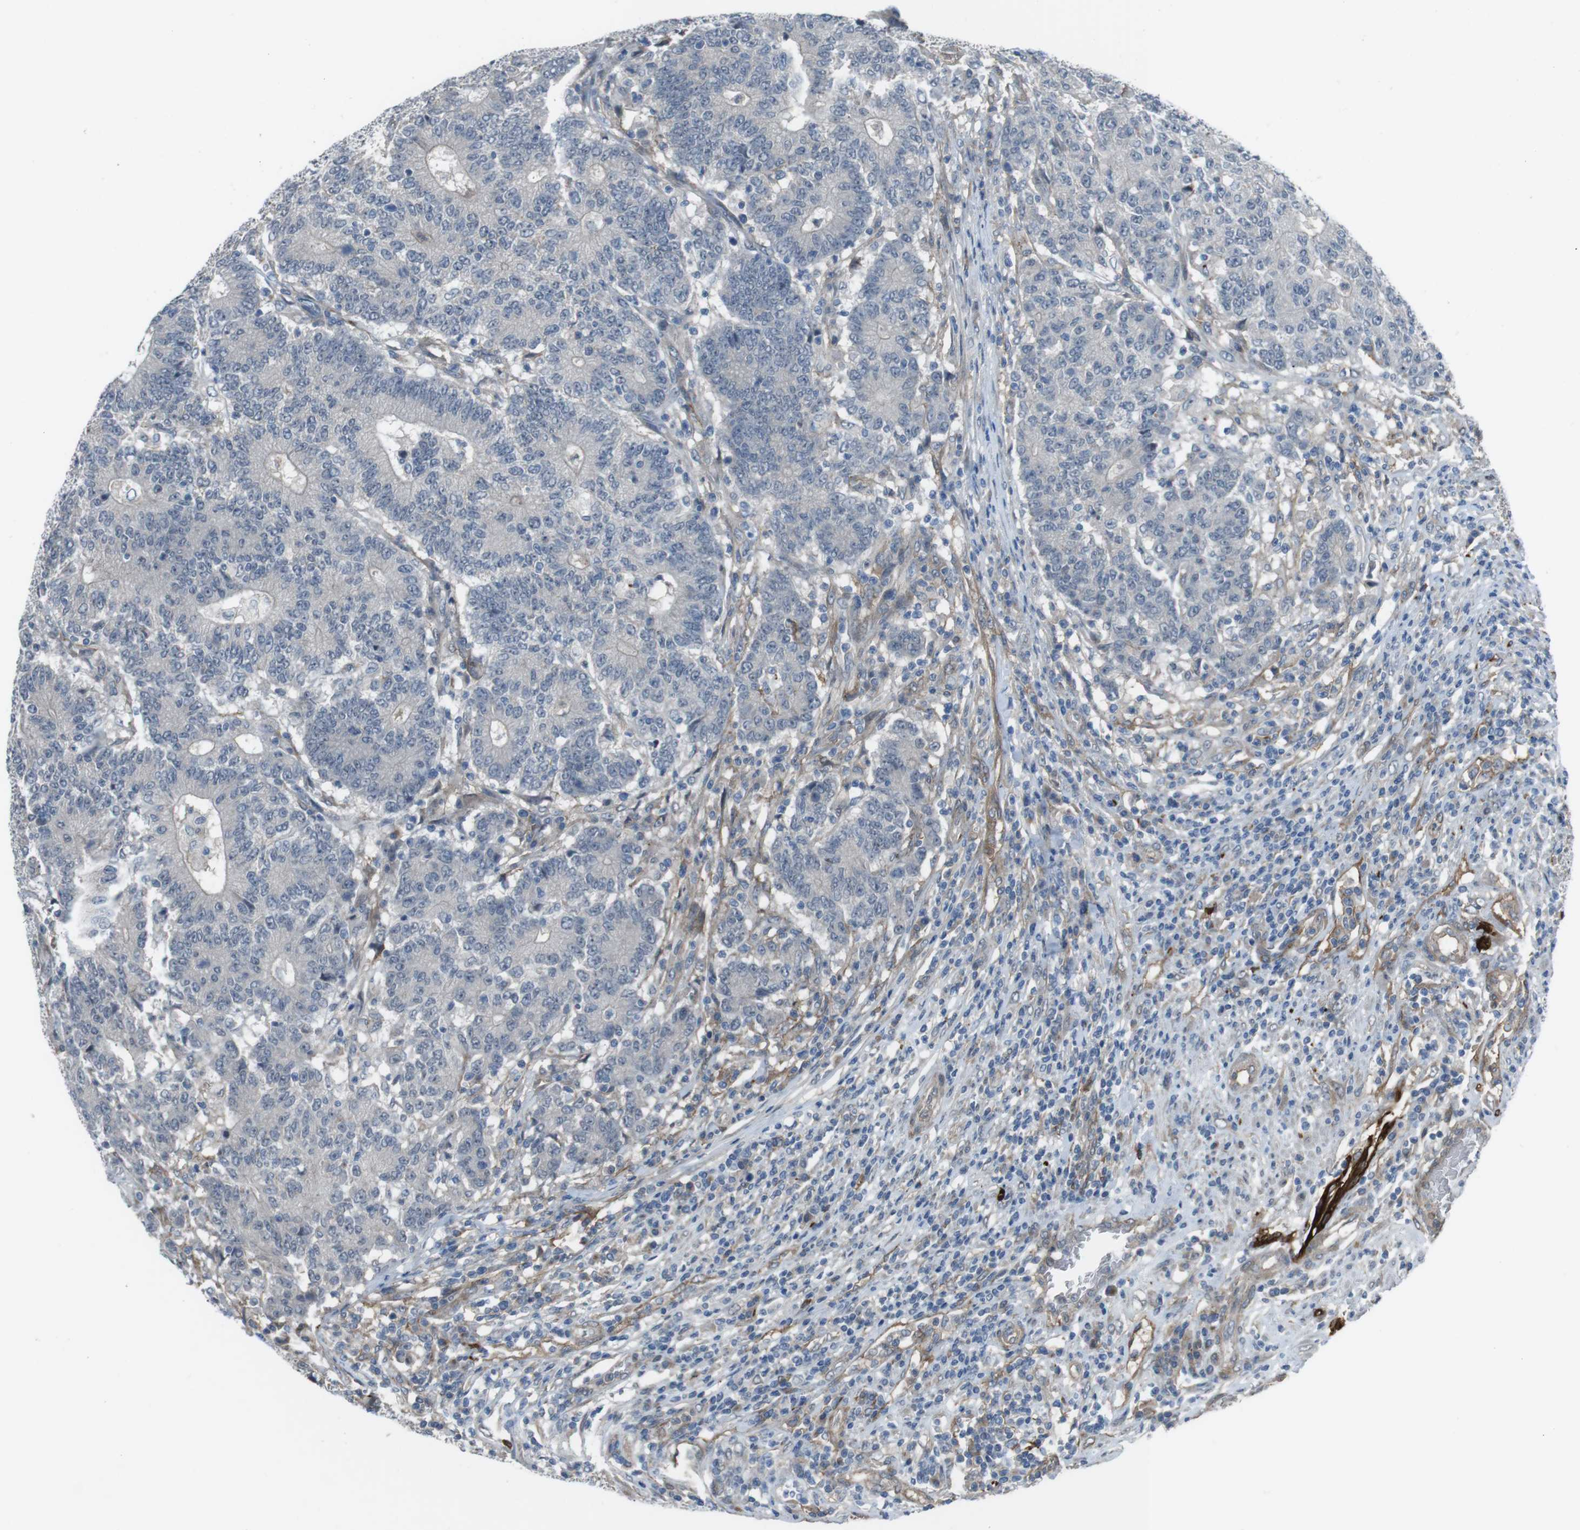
{"staining": {"intensity": "weak", "quantity": "<25%", "location": "cytoplasmic/membranous"}, "tissue": "colorectal cancer", "cell_type": "Tumor cells", "image_type": "cancer", "snomed": [{"axis": "morphology", "description": "Normal tissue, NOS"}, {"axis": "morphology", "description": "Adenocarcinoma, NOS"}, {"axis": "topography", "description": "Colon"}], "caption": "An IHC histopathology image of colorectal cancer (adenocarcinoma) is shown. There is no staining in tumor cells of colorectal cancer (adenocarcinoma).", "gene": "ANK2", "patient": {"sex": "female", "age": 75}}